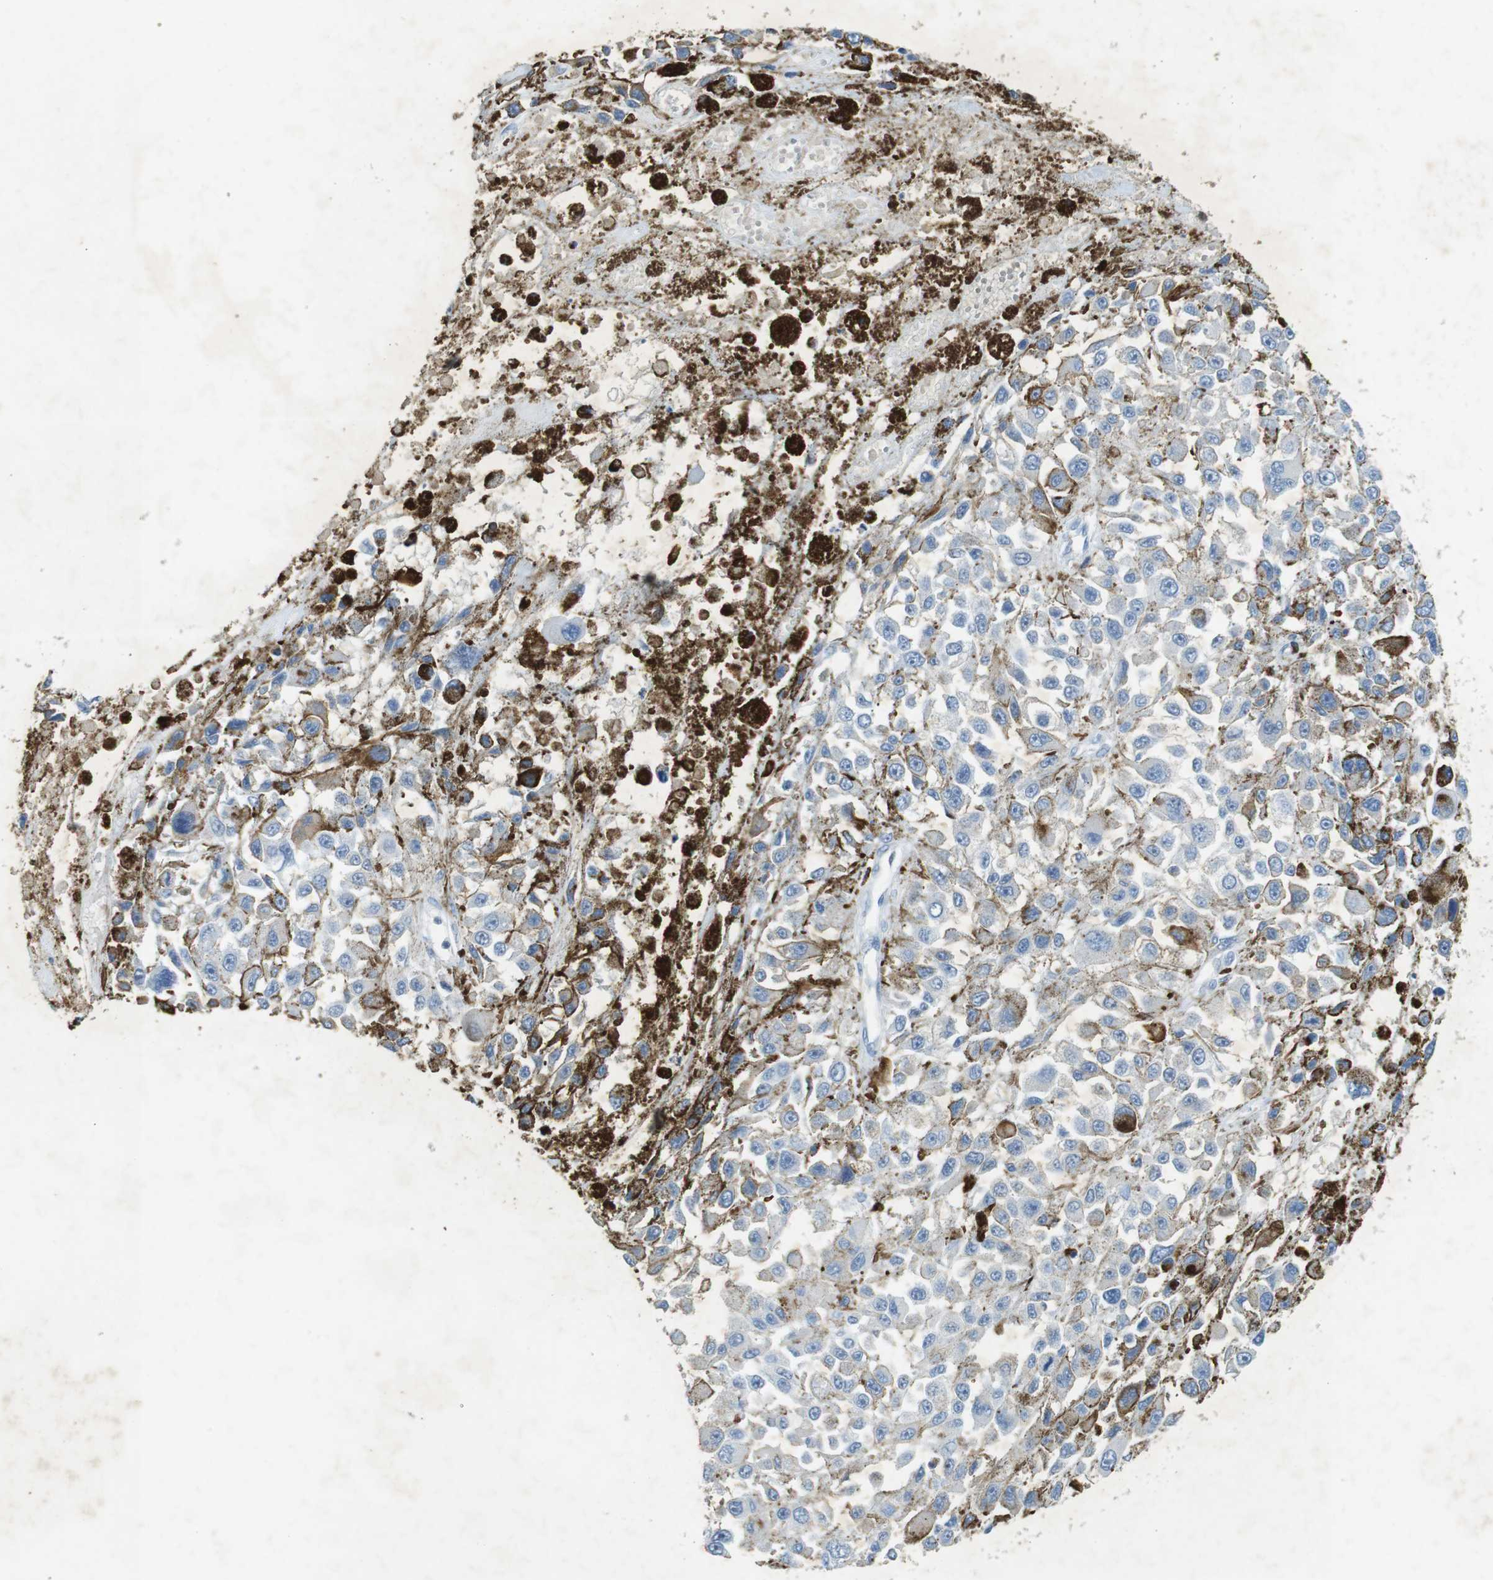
{"staining": {"intensity": "negative", "quantity": "none", "location": "none"}, "tissue": "melanoma", "cell_type": "Tumor cells", "image_type": "cancer", "snomed": [{"axis": "morphology", "description": "Malignant melanoma, Metastatic site"}, {"axis": "topography", "description": "Lymph node"}], "caption": "DAB immunohistochemical staining of malignant melanoma (metastatic site) shows no significant positivity in tumor cells.", "gene": "CD320", "patient": {"sex": "male", "age": 59}}